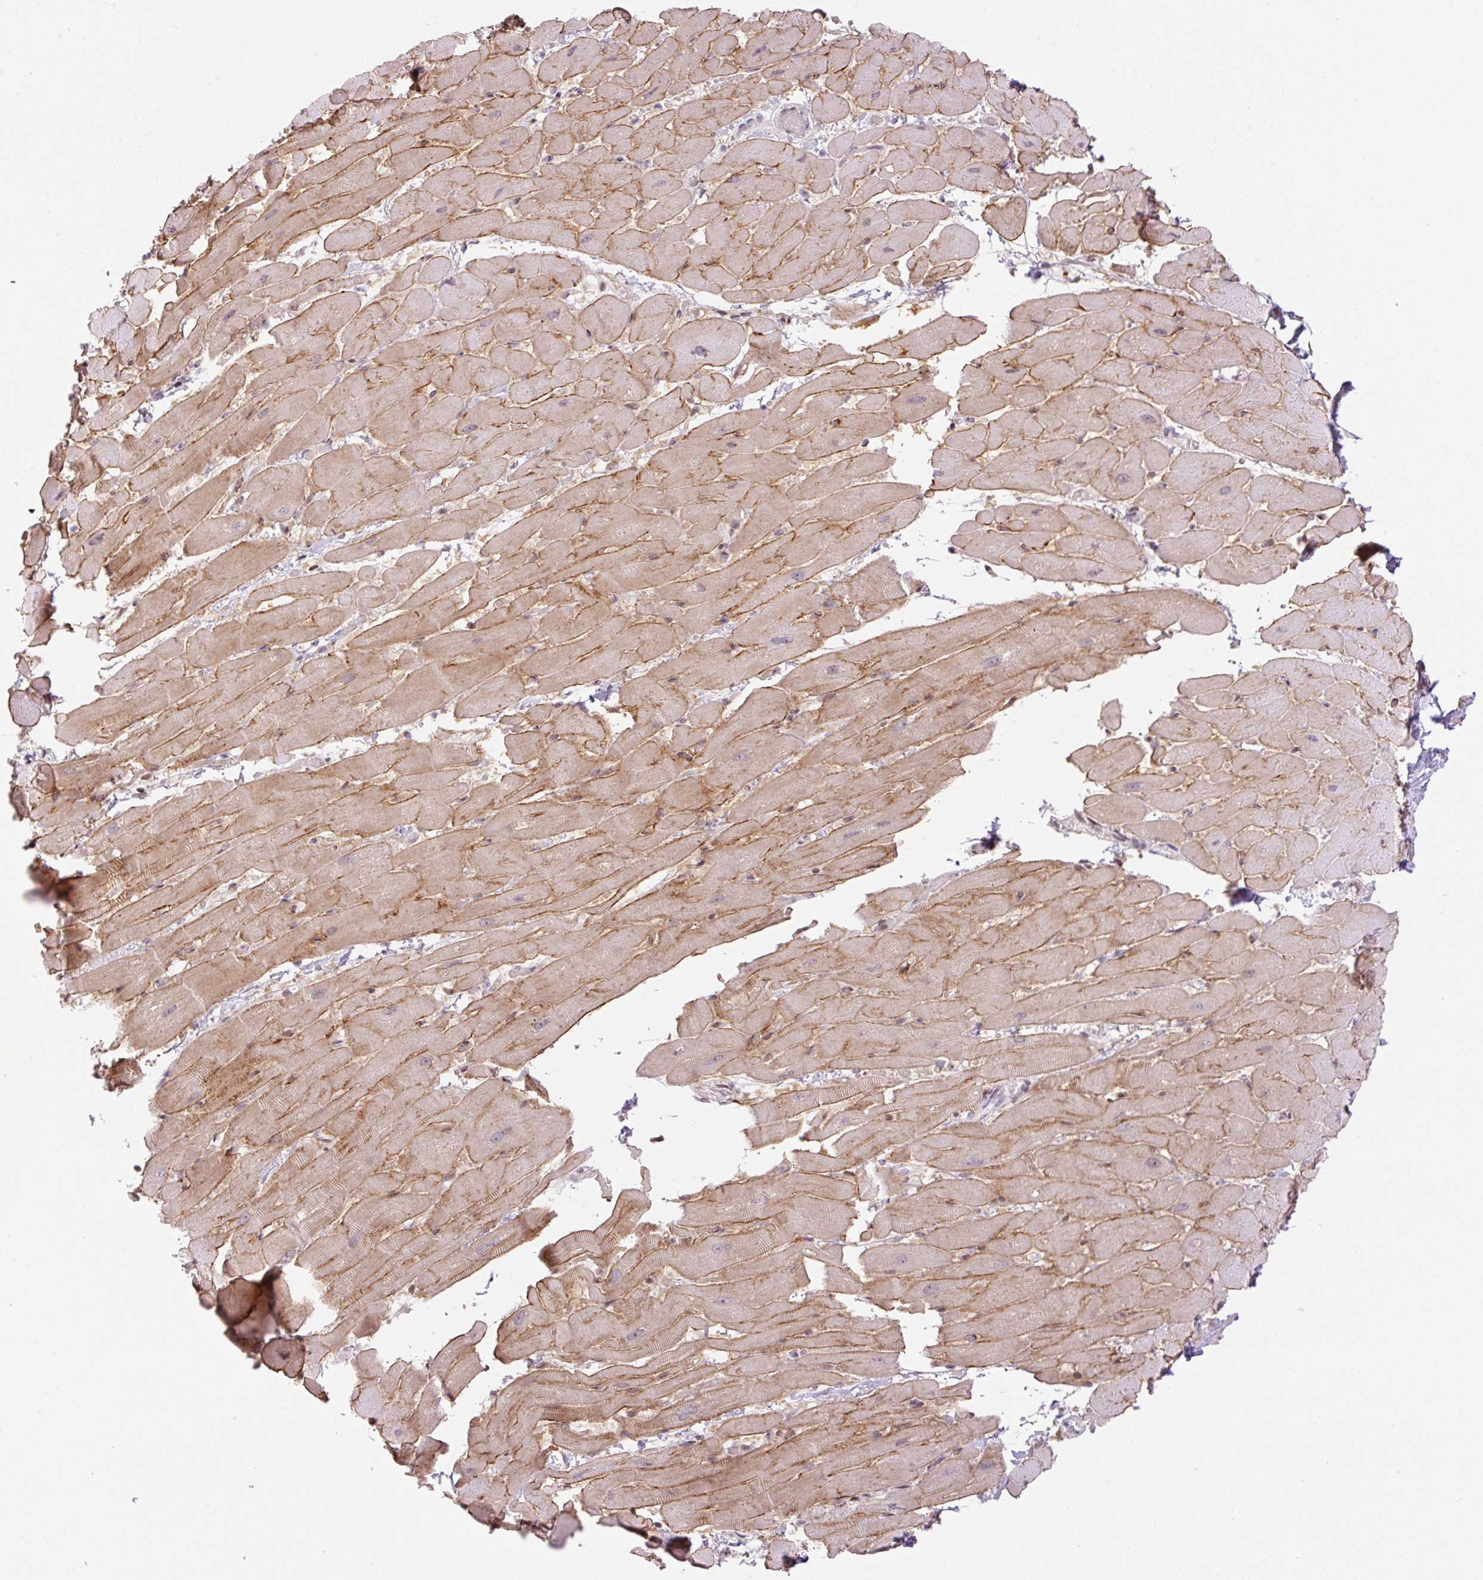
{"staining": {"intensity": "moderate", "quantity": ">75%", "location": "cytoplasmic/membranous"}, "tissue": "heart muscle", "cell_type": "Cardiomyocytes", "image_type": "normal", "snomed": [{"axis": "morphology", "description": "Normal tissue, NOS"}, {"axis": "topography", "description": "Heart"}], "caption": "Immunohistochemical staining of benign heart muscle displays moderate cytoplasmic/membranous protein staining in about >75% of cardiomyocytes. Using DAB (3,3'-diaminobenzidine) (brown) and hematoxylin (blue) stains, captured at high magnification using brightfield microscopy.", "gene": "ENSG00000268750", "patient": {"sex": "male", "age": 37}}